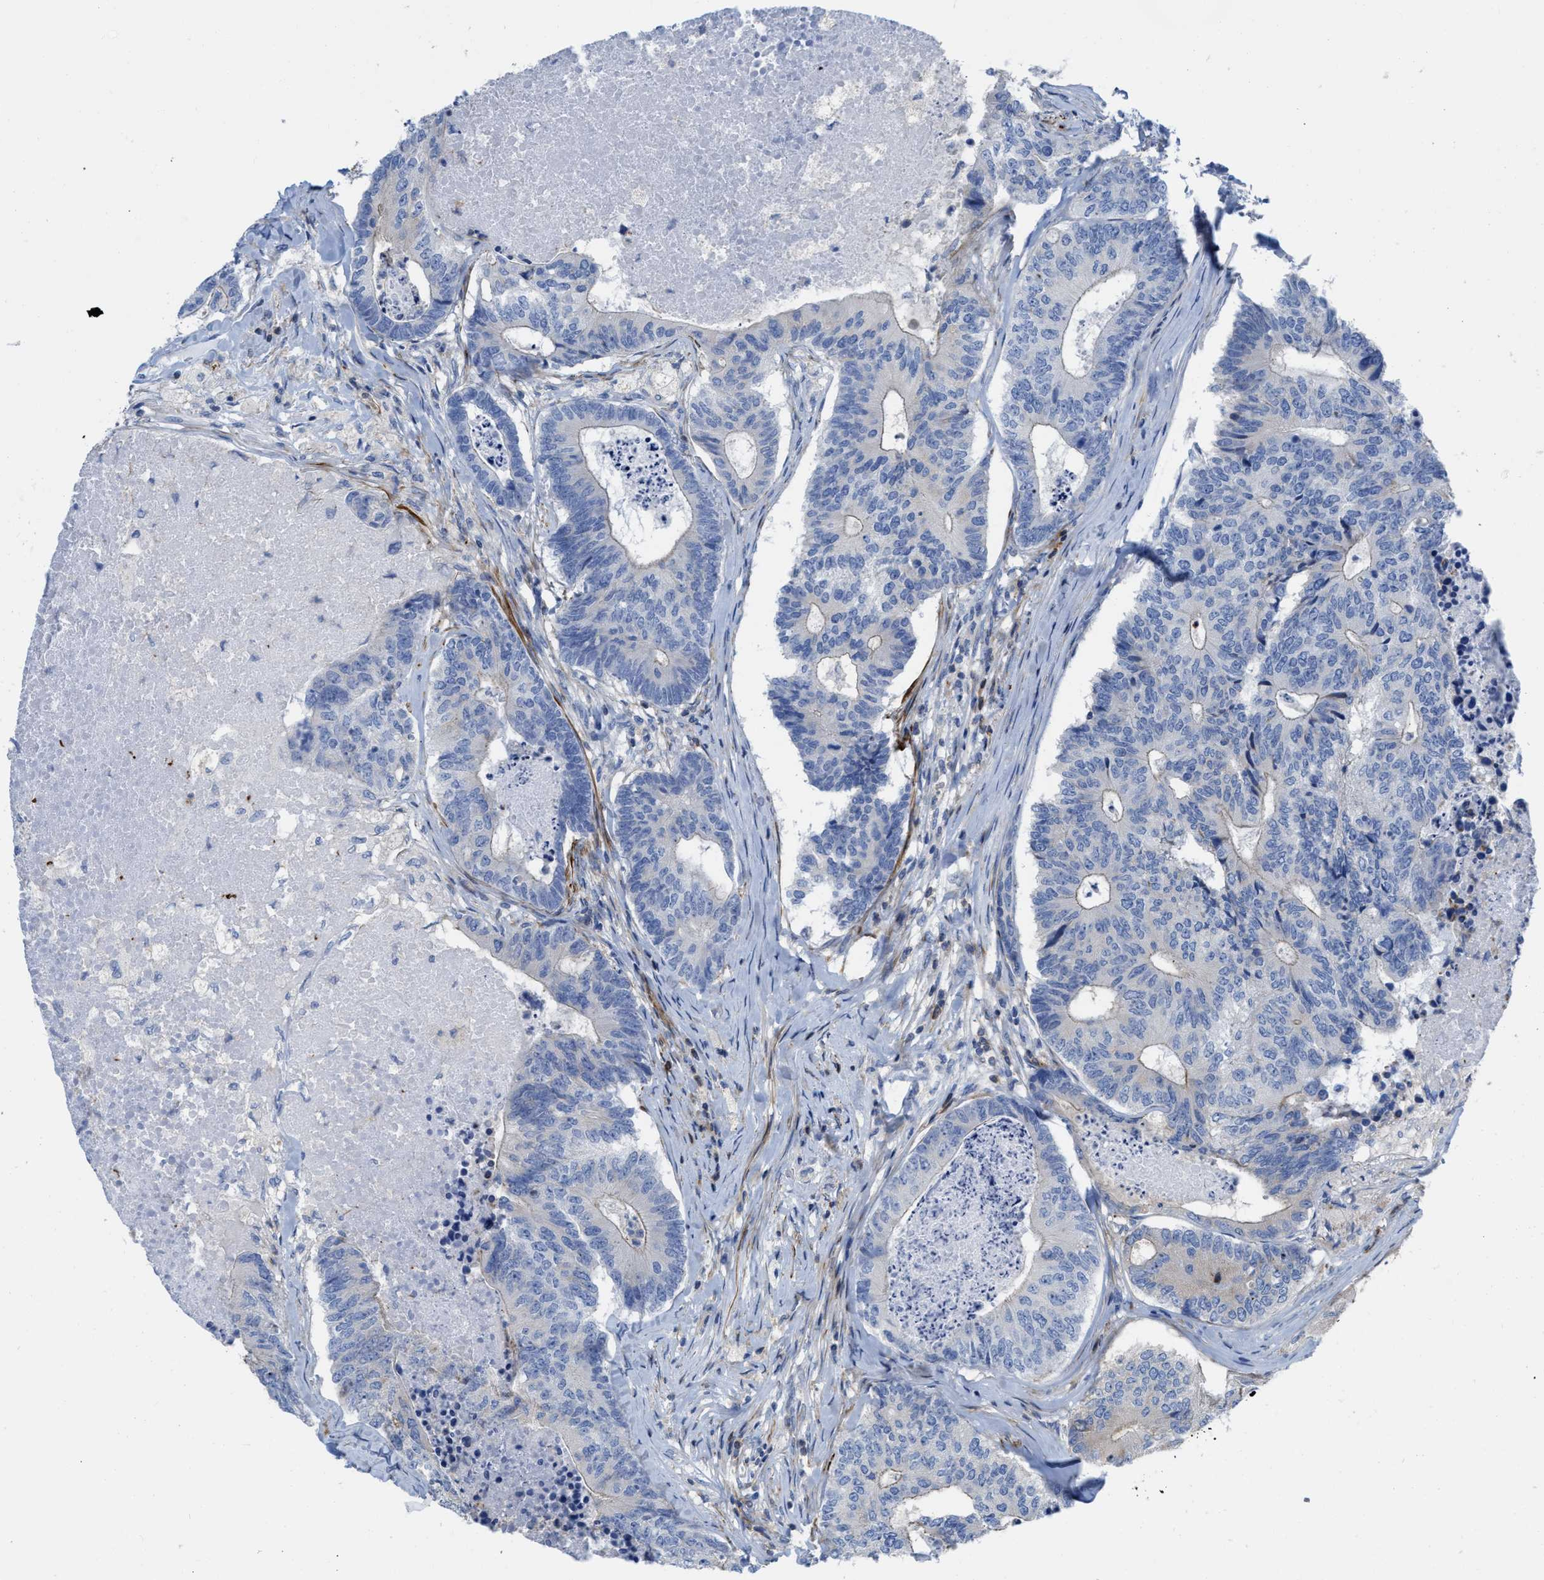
{"staining": {"intensity": "weak", "quantity": "<25%", "location": "cytoplasmic/membranous"}, "tissue": "colorectal cancer", "cell_type": "Tumor cells", "image_type": "cancer", "snomed": [{"axis": "morphology", "description": "Adenocarcinoma, NOS"}, {"axis": "topography", "description": "Colon"}], "caption": "Immunohistochemical staining of adenocarcinoma (colorectal) displays no significant staining in tumor cells. (DAB immunohistochemistry (IHC) with hematoxylin counter stain).", "gene": "PRMT2", "patient": {"sex": "female", "age": 67}}